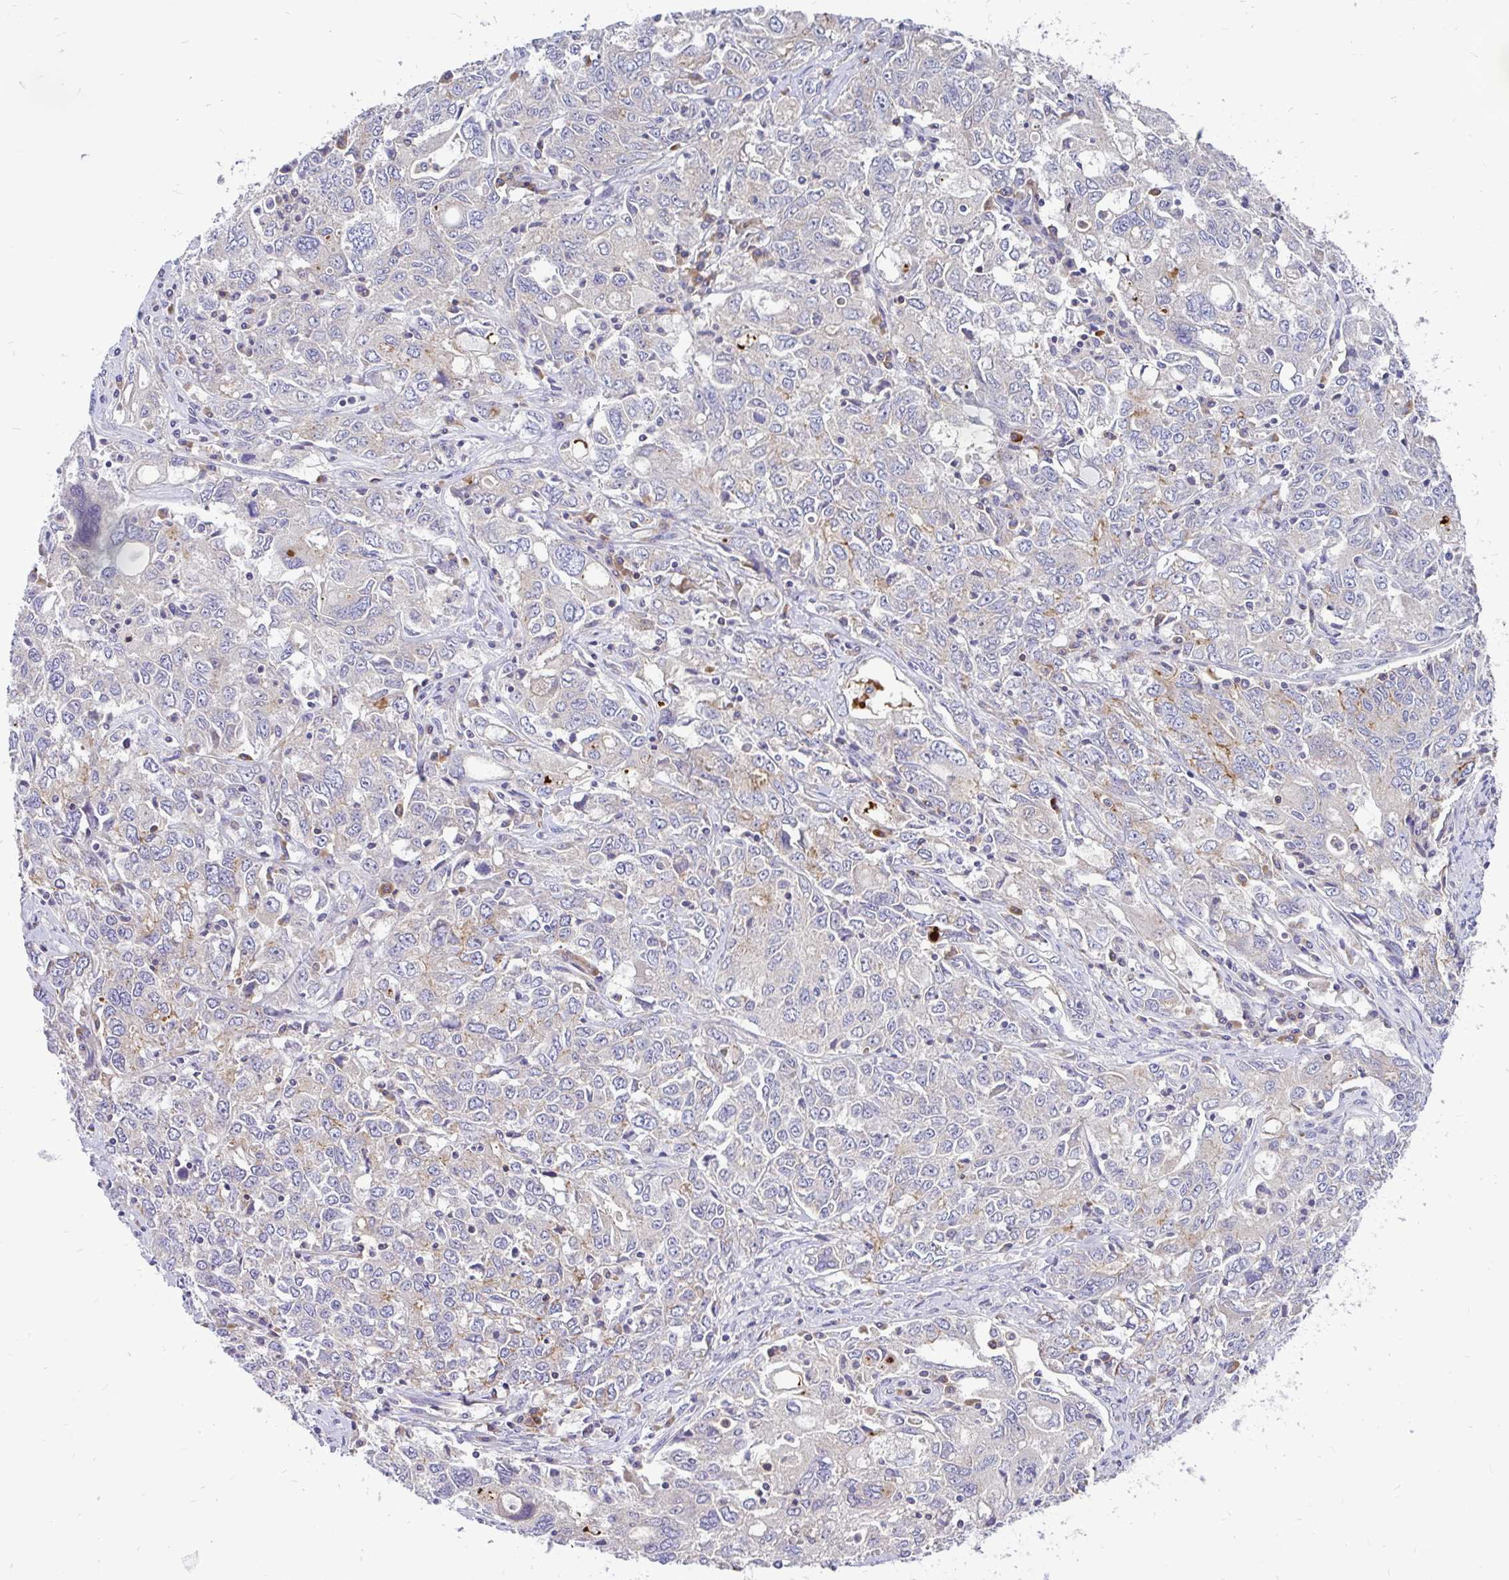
{"staining": {"intensity": "moderate", "quantity": "<25%", "location": "cytoplasmic/membranous"}, "tissue": "ovarian cancer", "cell_type": "Tumor cells", "image_type": "cancer", "snomed": [{"axis": "morphology", "description": "Carcinoma, endometroid"}, {"axis": "topography", "description": "Ovary"}], "caption": "This image reveals IHC staining of human ovarian cancer, with low moderate cytoplasmic/membranous staining in about <25% of tumor cells.", "gene": "LRRC26", "patient": {"sex": "female", "age": 62}}